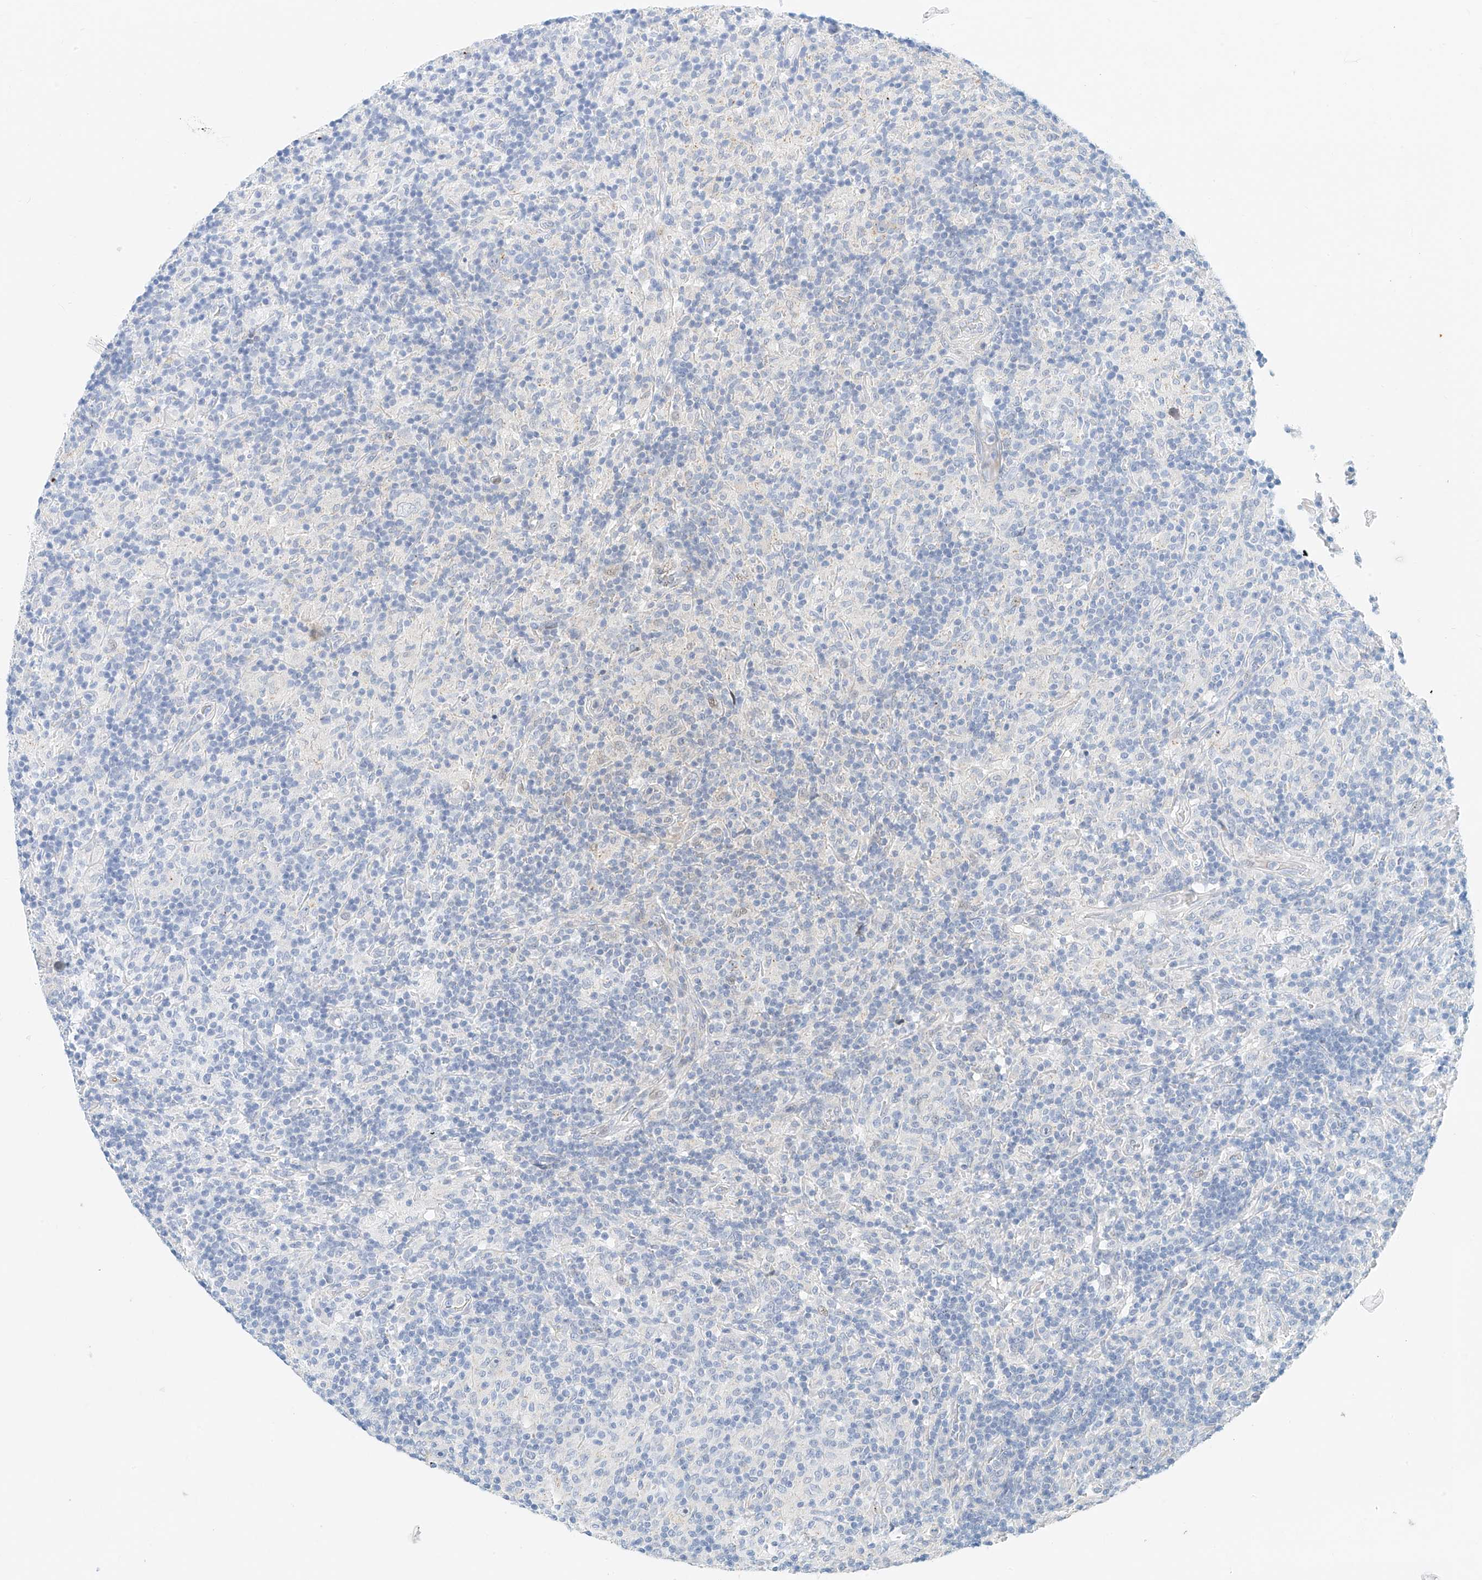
{"staining": {"intensity": "negative", "quantity": "none", "location": "none"}, "tissue": "lymphoma", "cell_type": "Tumor cells", "image_type": "cancer", "snomed": [{"axis": "morphology", "description": "Hodgkin's disease, NOS"}, {"axis": "topography", "description": "Lymph node"}], "caption": "An immunohistochemistry micrograph of Hodgkin's disease is shown. There is no staining in tumor cells of Hodgkin's disease.", "gene": "NALCN", "patient": {"sex": "male", "age": 70}}